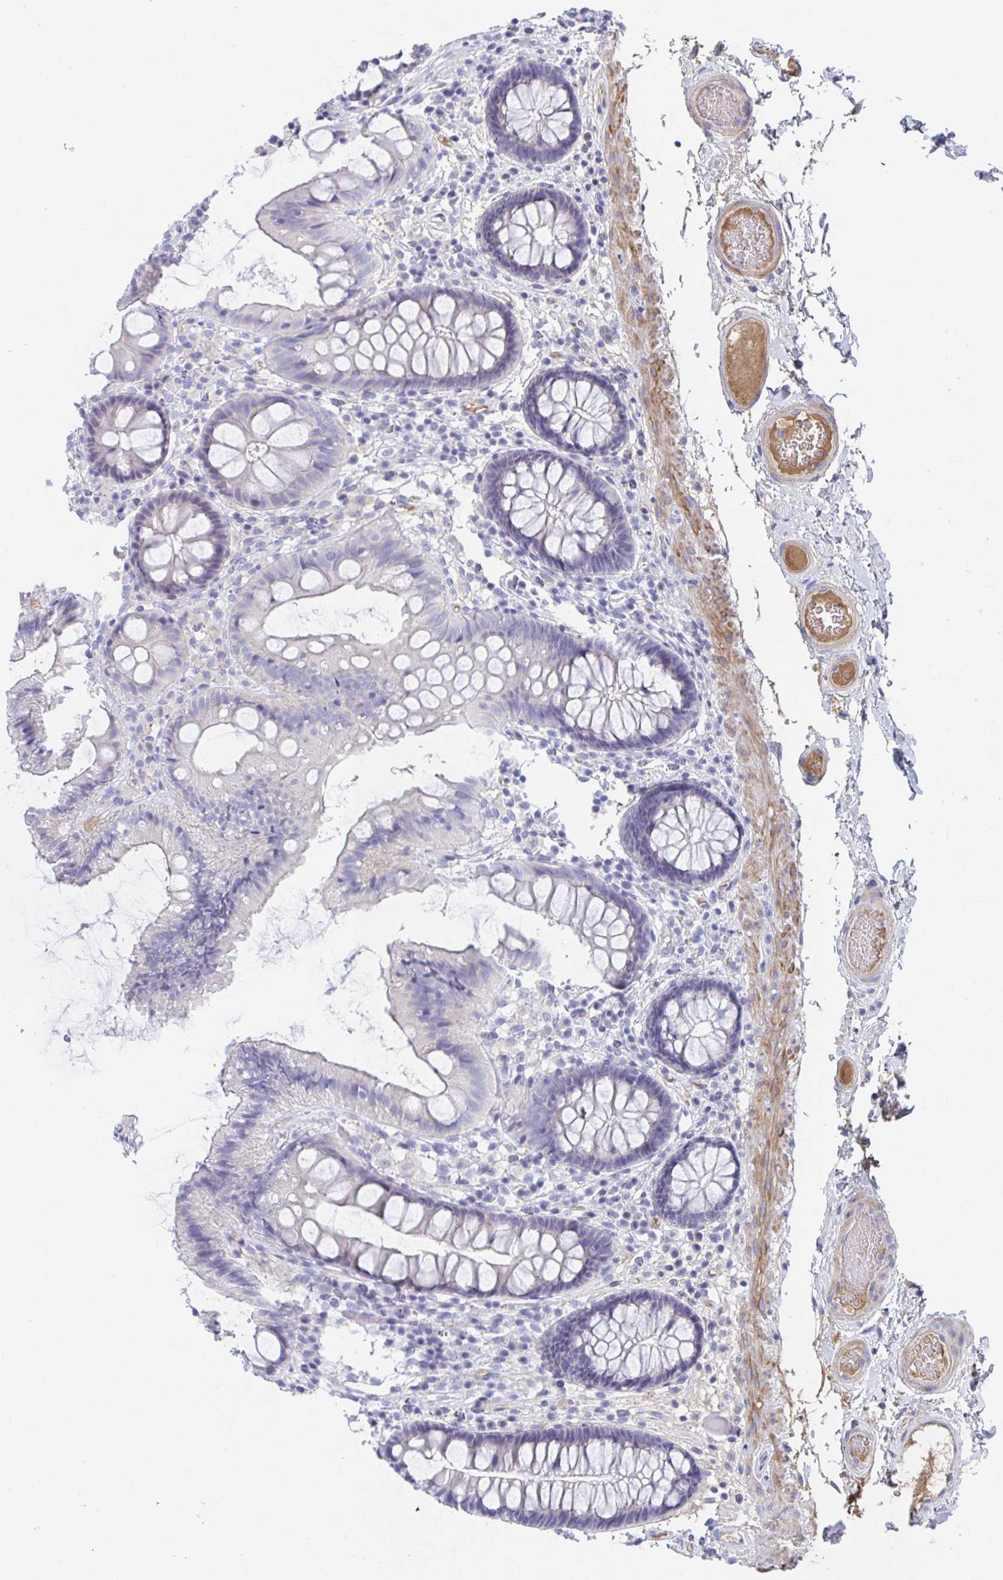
{"staining": {"intensity": "negative", "quantity": "none", "location": "none"}, "tissue": "colon", "cell_type": "Endothelial cells", "image_type": "normal", "snomed": [{"axis": "morphology", "description": "Normal tissue, NOS"}, {"axis": "topography", "description": "Colon"}], "caption": "Immunohistochemical staining of benign human colon shows no significant expression in endothelial cells.", "gene": "TNFAIP6", "patient": {"sex": "male", "age": 84}}